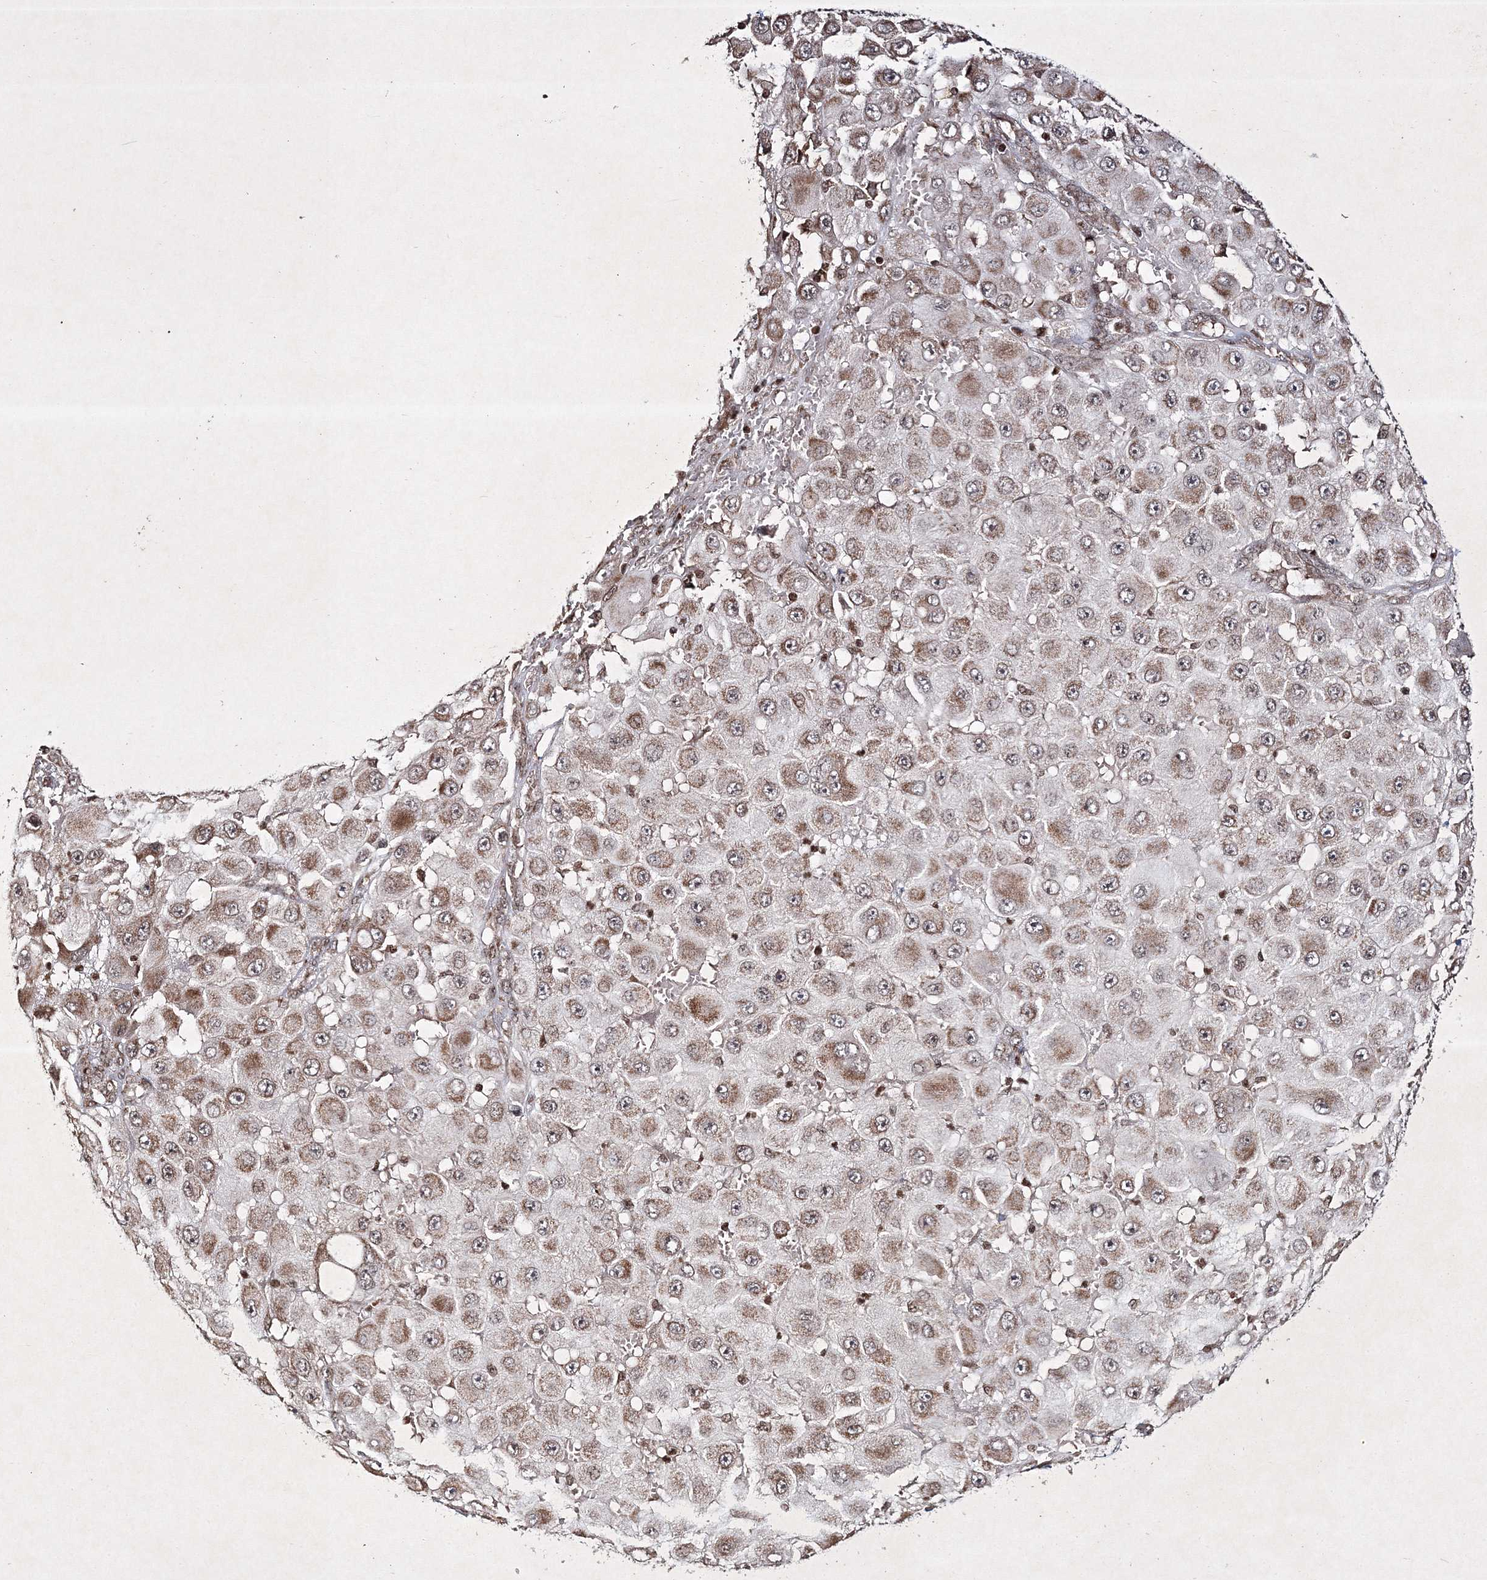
{"staining": {"intensity": "weak", "quantity": ">75%", "location": "cytoplasmic/membranous"}, "tissue": "melanoma", "cell_type": "Tumor cells", "image_type": "cancer", "snomed": [{"axis": "morphology", "description": "Malignant melanoma, NOS"}, {"axis": "topography", "description": "Skin"}], "caption": "The micrograph demonstrates immunohistochemical staining of melanoma. There is weak cytoplasmic/membranous positivity is present in about >75% of tumor cells.", "gene": "CARM1", "patient": {"sex": "female", "age": 81}}